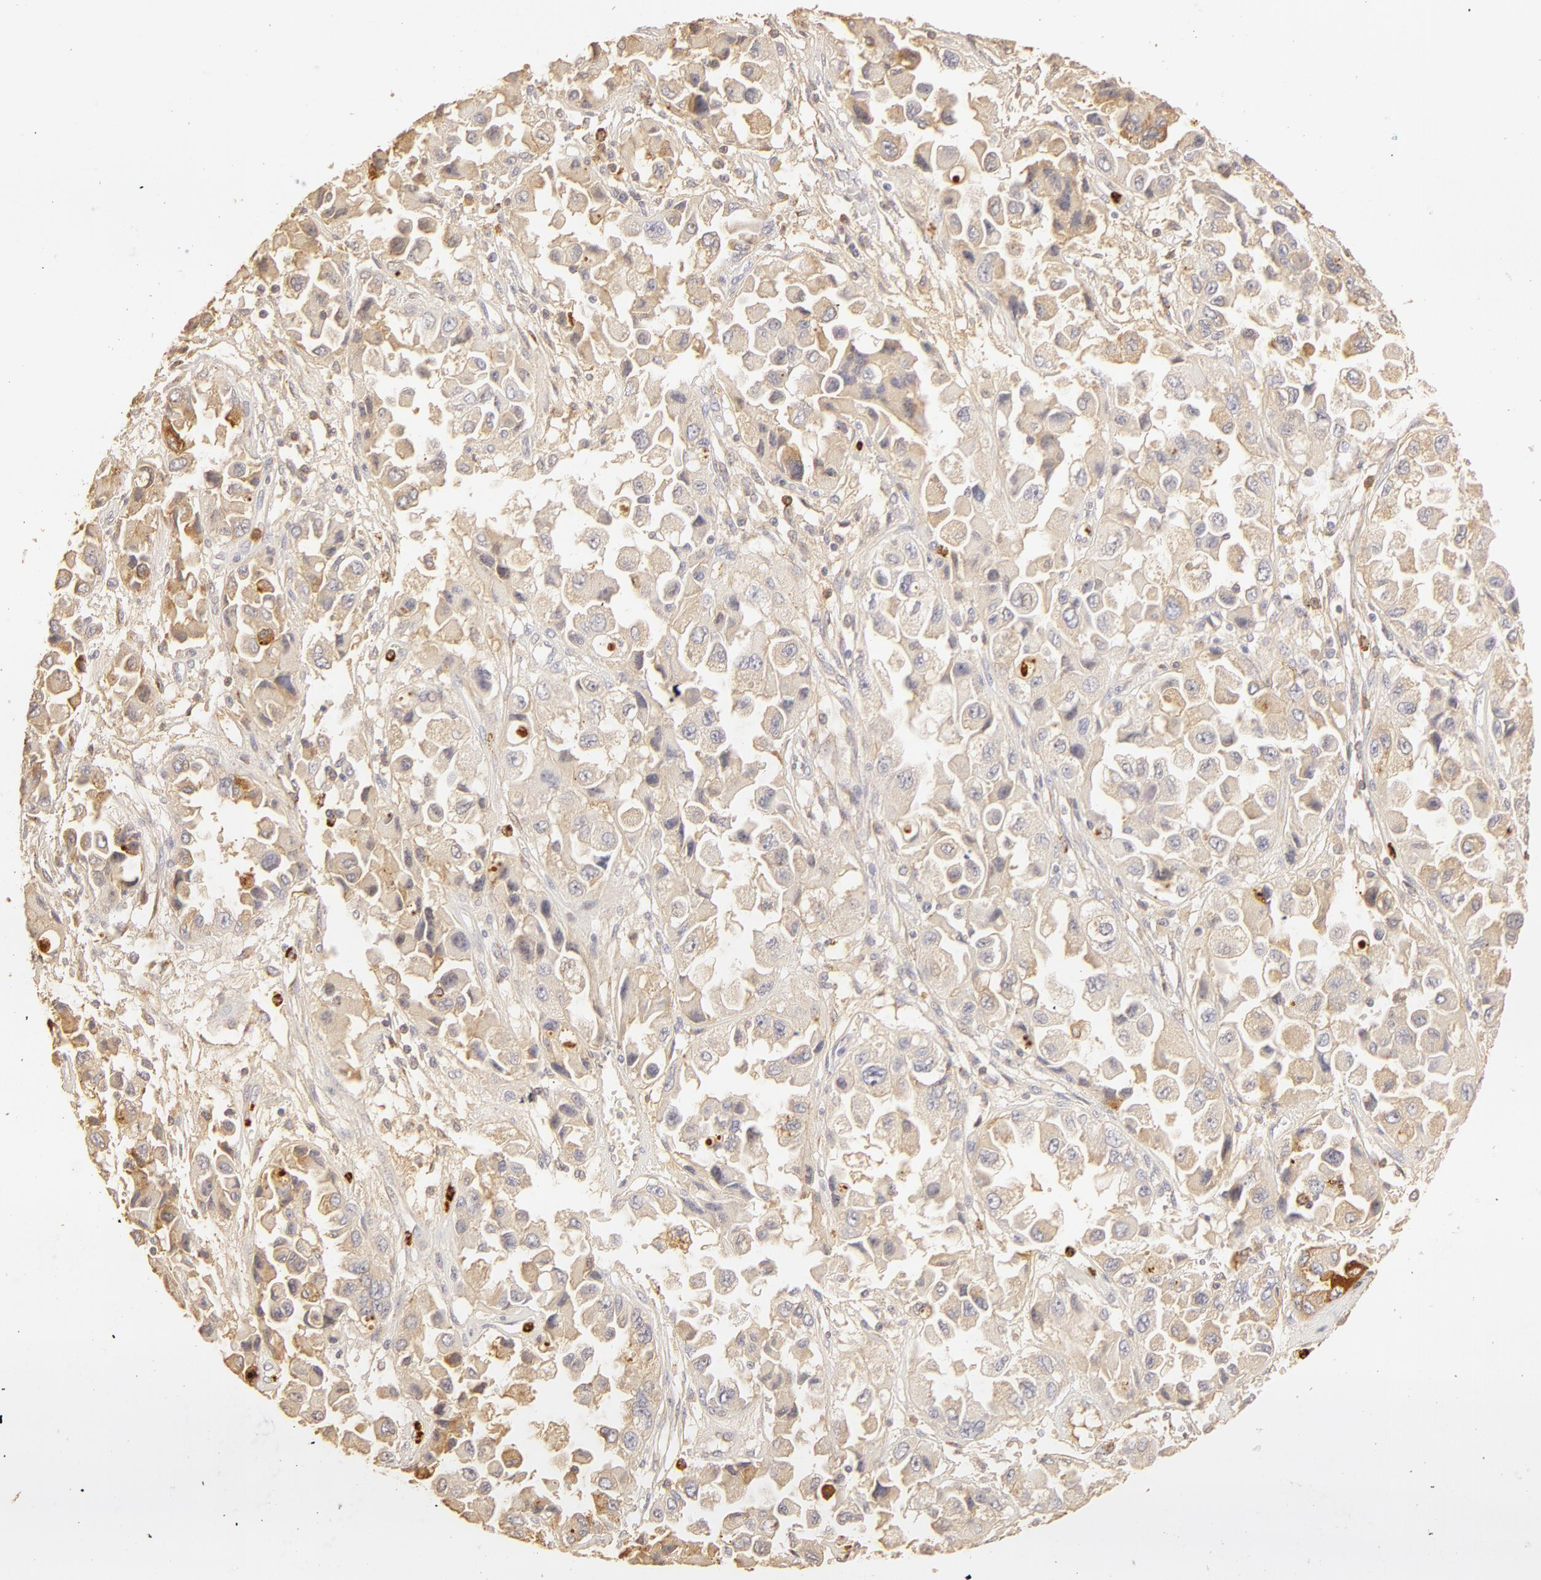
{"staining": {"intensity": "weak", "quantity": ">75%", "location": "cytoplasmic/membranous"}, "tissue": "ovarian cancer", "cell_type": "Tumor cells", "image_type": "cancer", "snomed": [{"axis": "morphology", "description": "Cystadenocarcinoma, serous, NOS"}, {"axis": "topography", "description": "Ovary"}], "caption": "Ovarian cancer tissue reveals weak cytoplasmic/membranous staining in approximately >75% of tumor cells (IHC, brightfield microscopy, high magnification).", "gene": "C1R", "patient": {"sex": "female", "age": 84}}